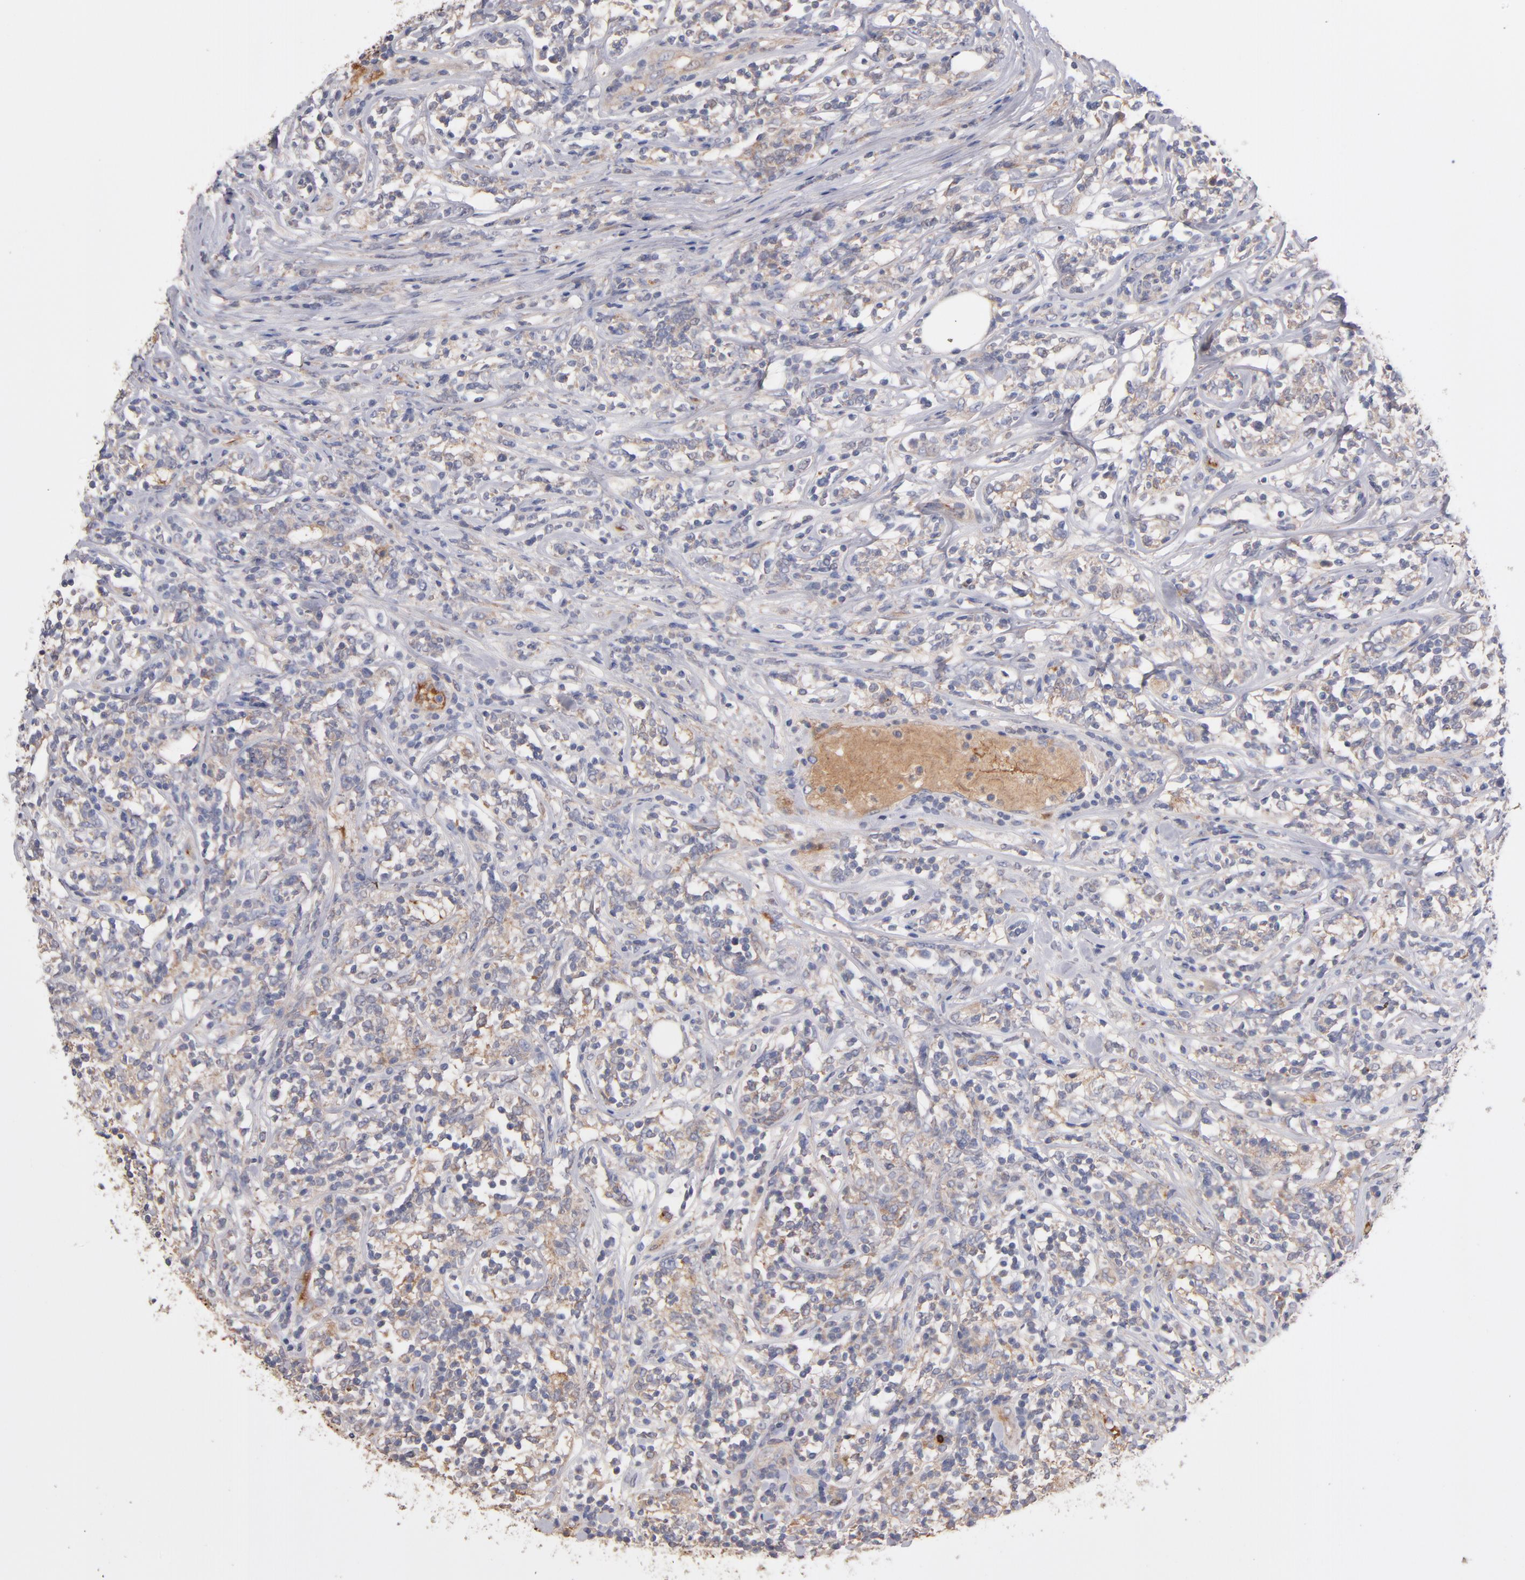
{"staining": {"intensity": "weak", "quantity": ">75%", "location": "cytoplasmic/membranous"}, "tissue": "lymphoma", "cell_type": "Tumor cells", "image_type": "cancer", "snomed": [{"axis": "morphology", "description": "Malignant lymphoma, non-Hodgkin's type, High grade"}, {"axis": "topography", "description": "Lymph node"}], "caption": "The micrograph displays staining of high-grade malignant lymphoma, non-Hodgkin's type, revealing weak cytoplasmic/membranous protein staining (brown color) within tumor cells. The protein is shown in brown color, while the nuclei are stained blue.", "gene": "DACT1", "patient": {"sex": "female", "age": 84}}